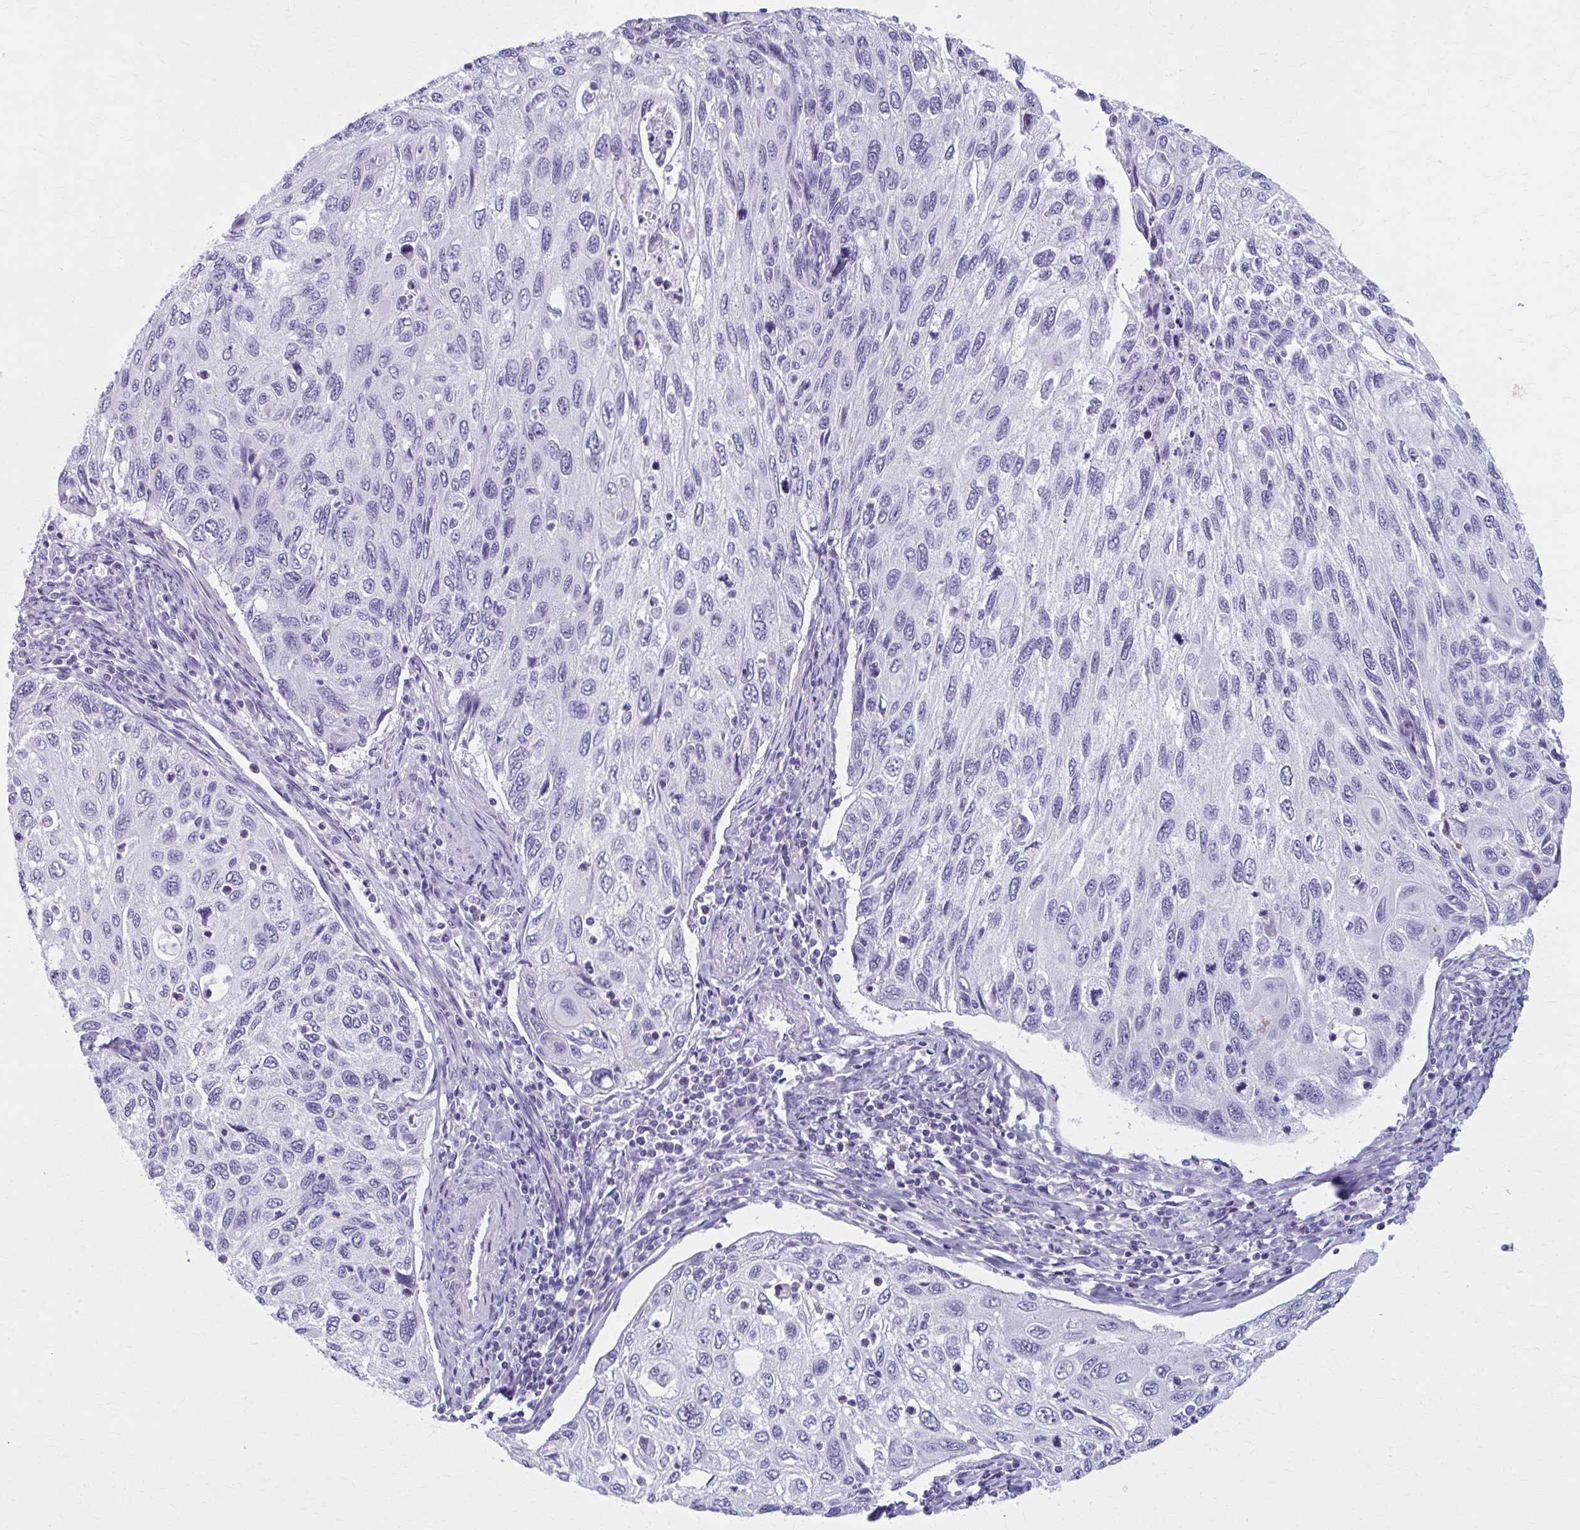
{"staining": {"intensity": "negative", "quantity": "none", "location": "none"}, "tissue": "cervical cancer", "cell_type": "Tumor cells", "image_type": "cancer", "snomed": [{"axis": "morphology", "description": "Squamous cell carcinoma, NOS"}, {"axis": "topography", "description": "Cervix"}], "caption": "Cervical cancer (squamous cell carcinoma) was stained to show a protein in brown. There is no significant expression in tumor cells. (DAB (3,3'-diaminobenzidine) IHC with hematoxylin counter stain).", "gene": "MPLKIP", "patient": {"sex": "female", "age": 70}}